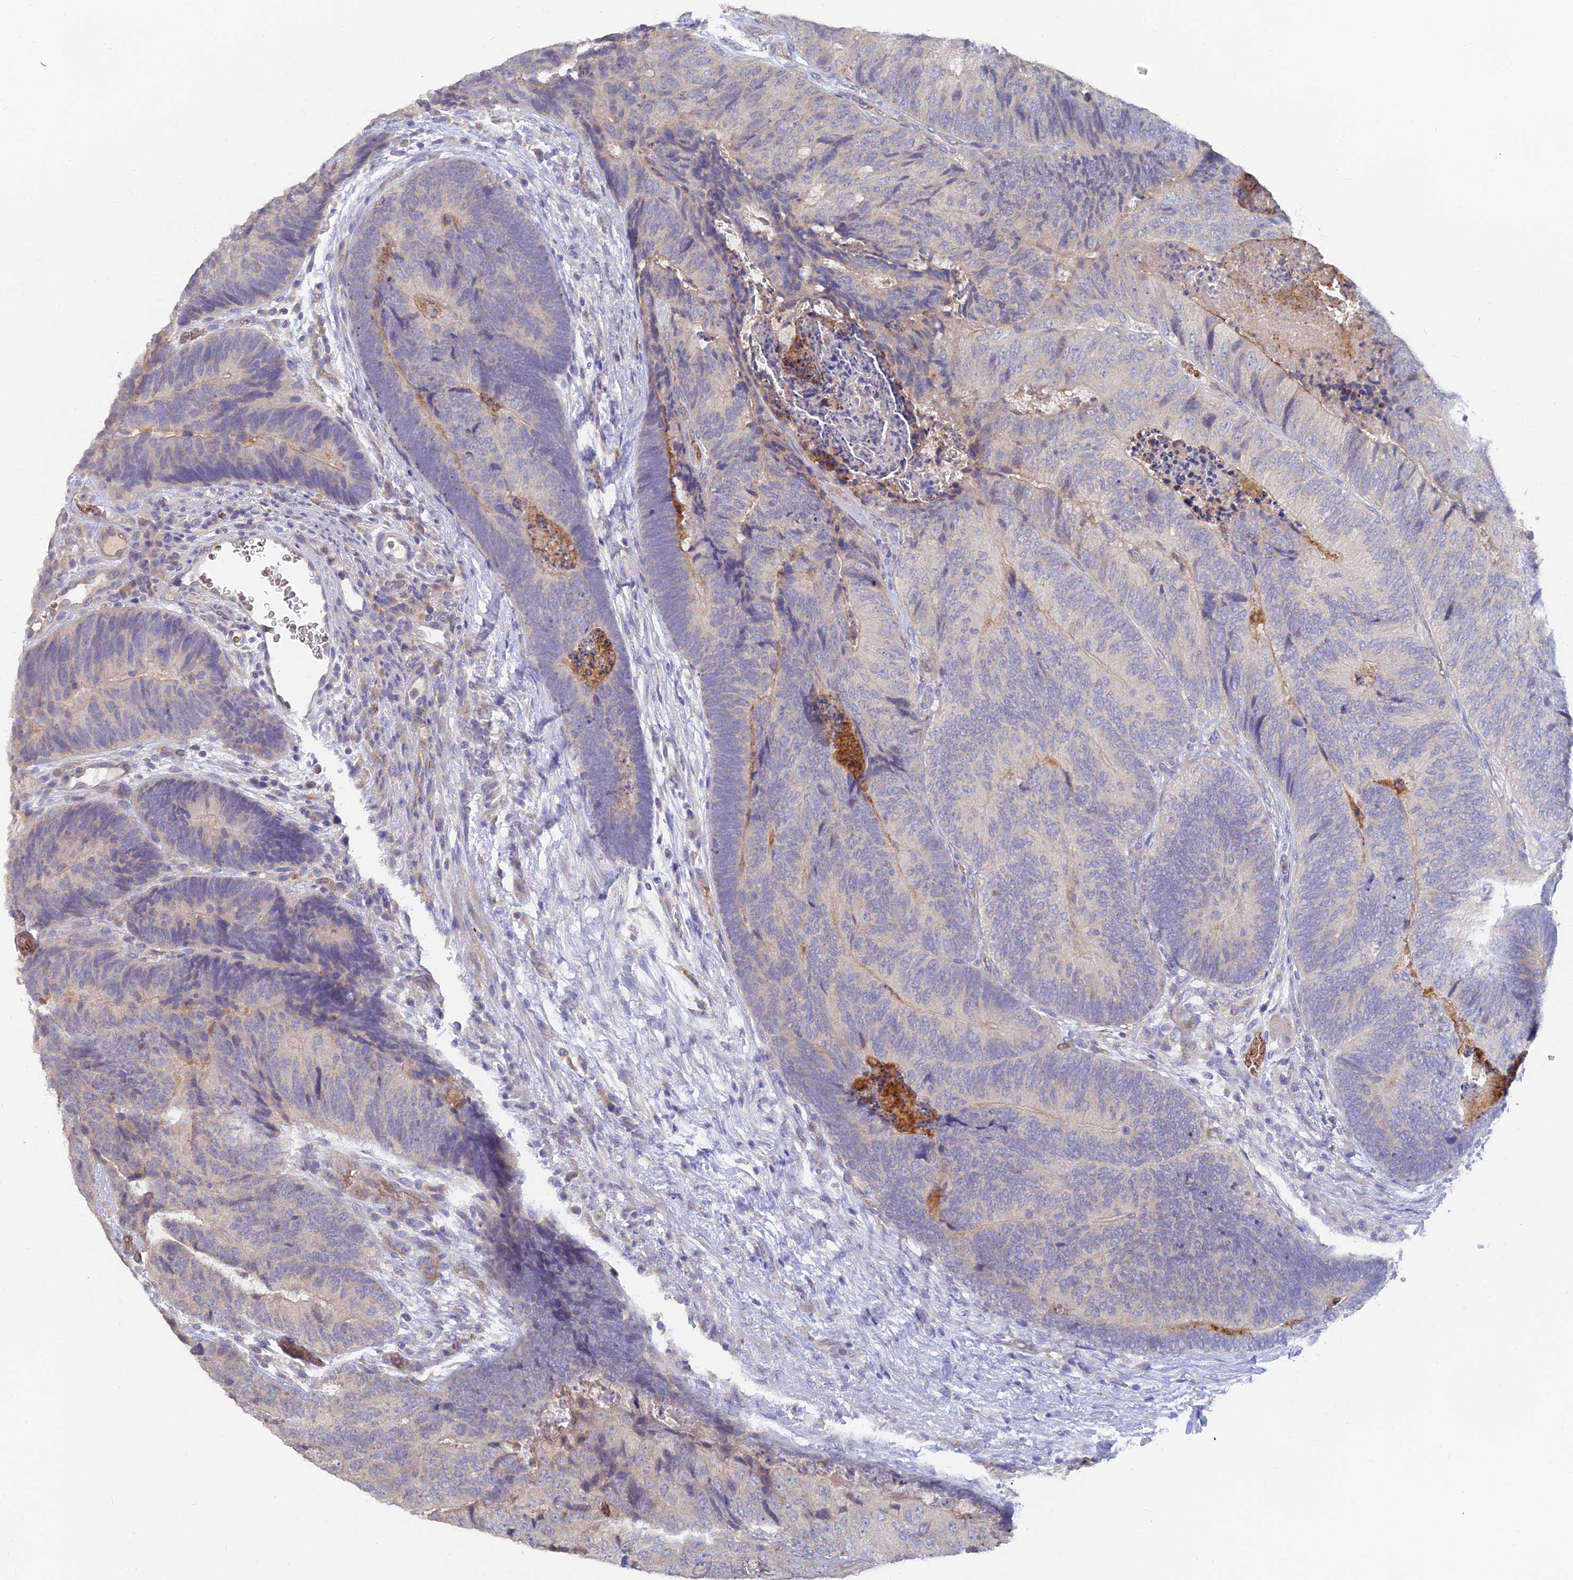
{"staining": {"intensity": "weak", "quantity": "<25%", "location": "cytoplasmic/membranous"}, "tissue": "colorectal cancer", "cell_type": "Tumor cells", "image_type": "cancer", "snomed": [{"axis": "morphology", "description": "Adenocarcinoma, NOS"}, {"axis": "topography", "description": "Colon"}], "caption": "Tumor cells are negative for brown protein staining in adenocarcinoma (colorectal).", "gene": "ARRDC1", "patient": {"sex": "female", "age": 67}}